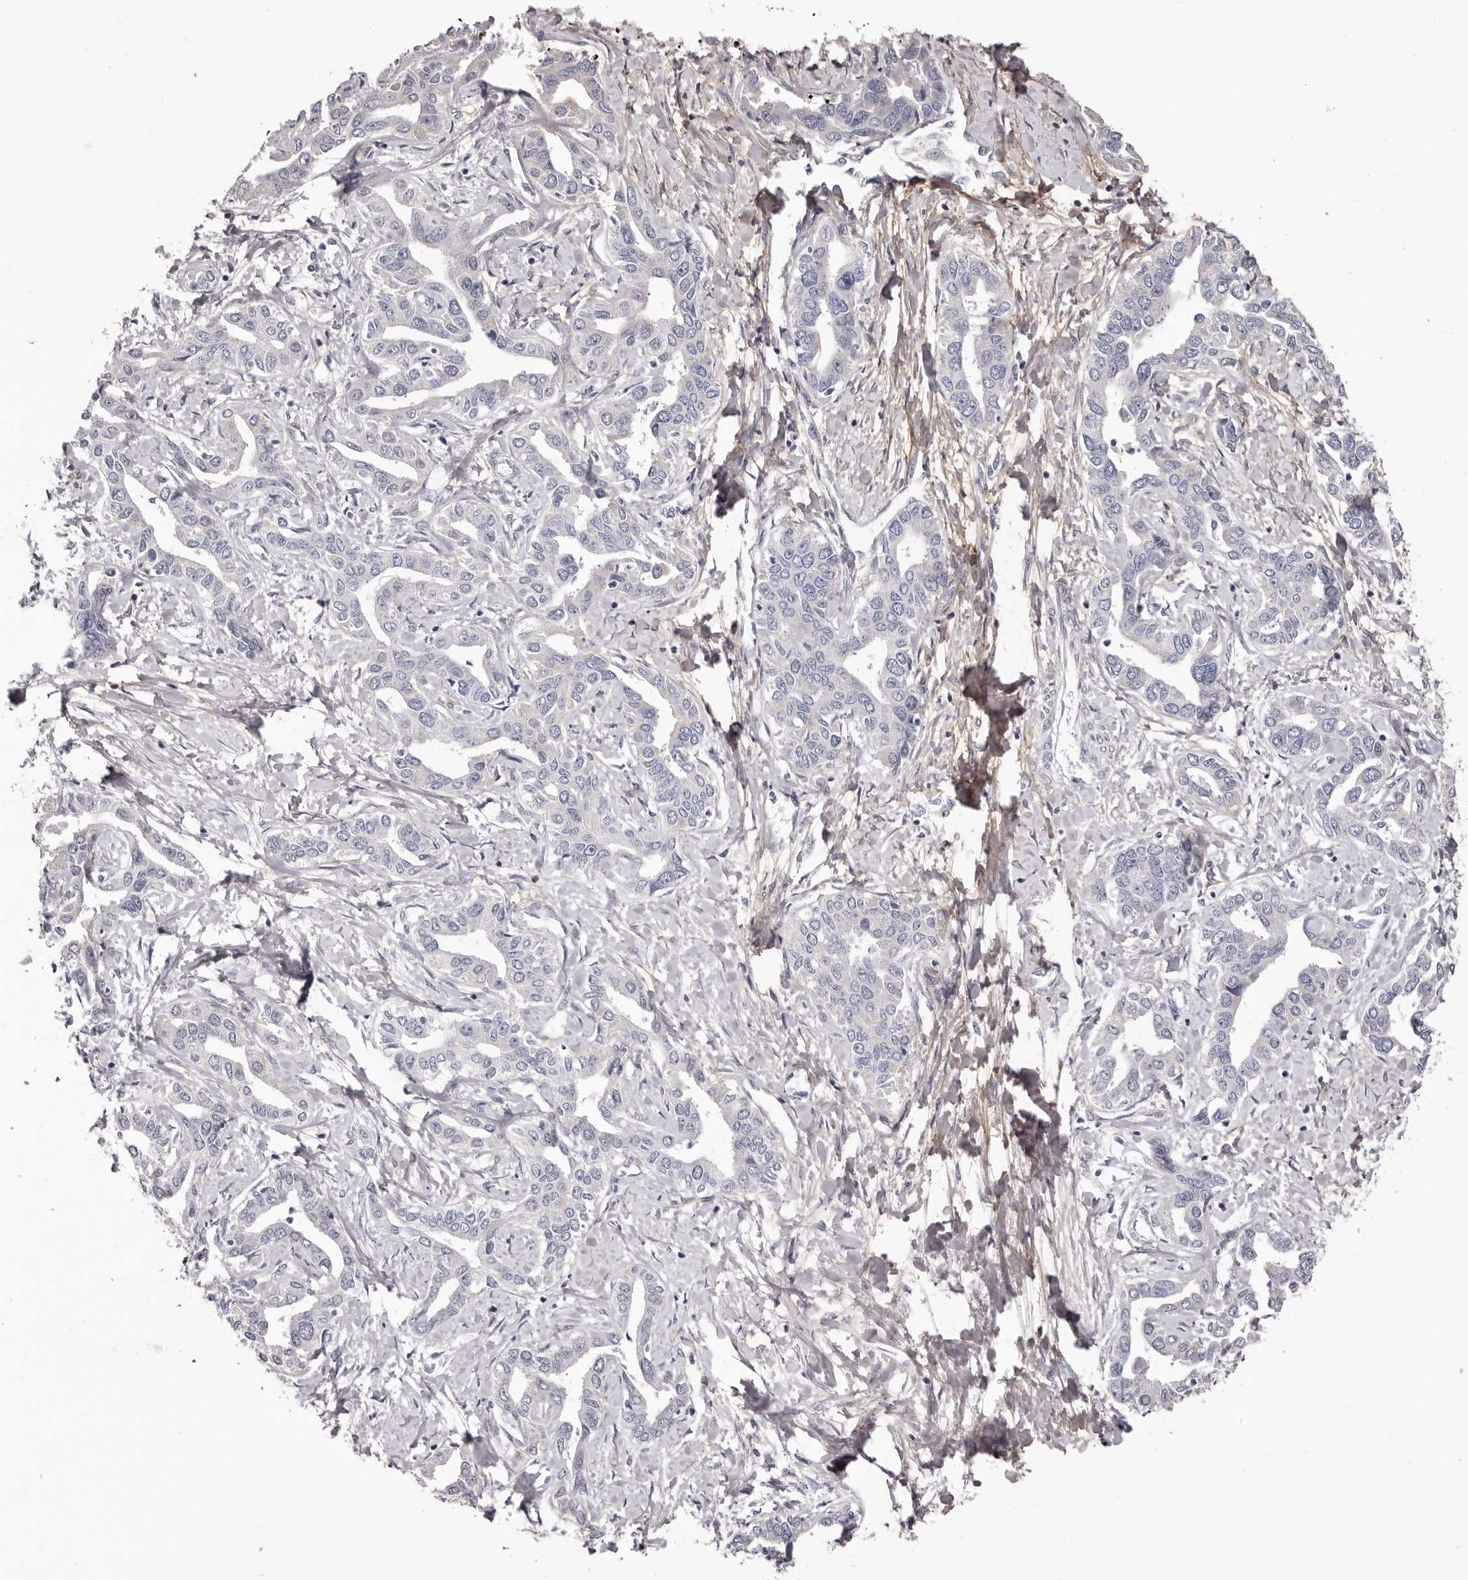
{"staining": {"intensity": "negative", "quantity": "none", "location": "none"}, "tissue": "liver cancer", "cell_type": "Tumor cells", "image_type": "cancer", "snomed": [{"axis": "morphology", "description": "Cholangiocarcinoma"}, {"axis": "topography", "description": "Liver"}], "caption": "Tumor cells show no significant positivity in liver cancer (cholangiocarcinoma).", "gene": "COL6A1", "patient": {"sex": "male", "age": 59}}